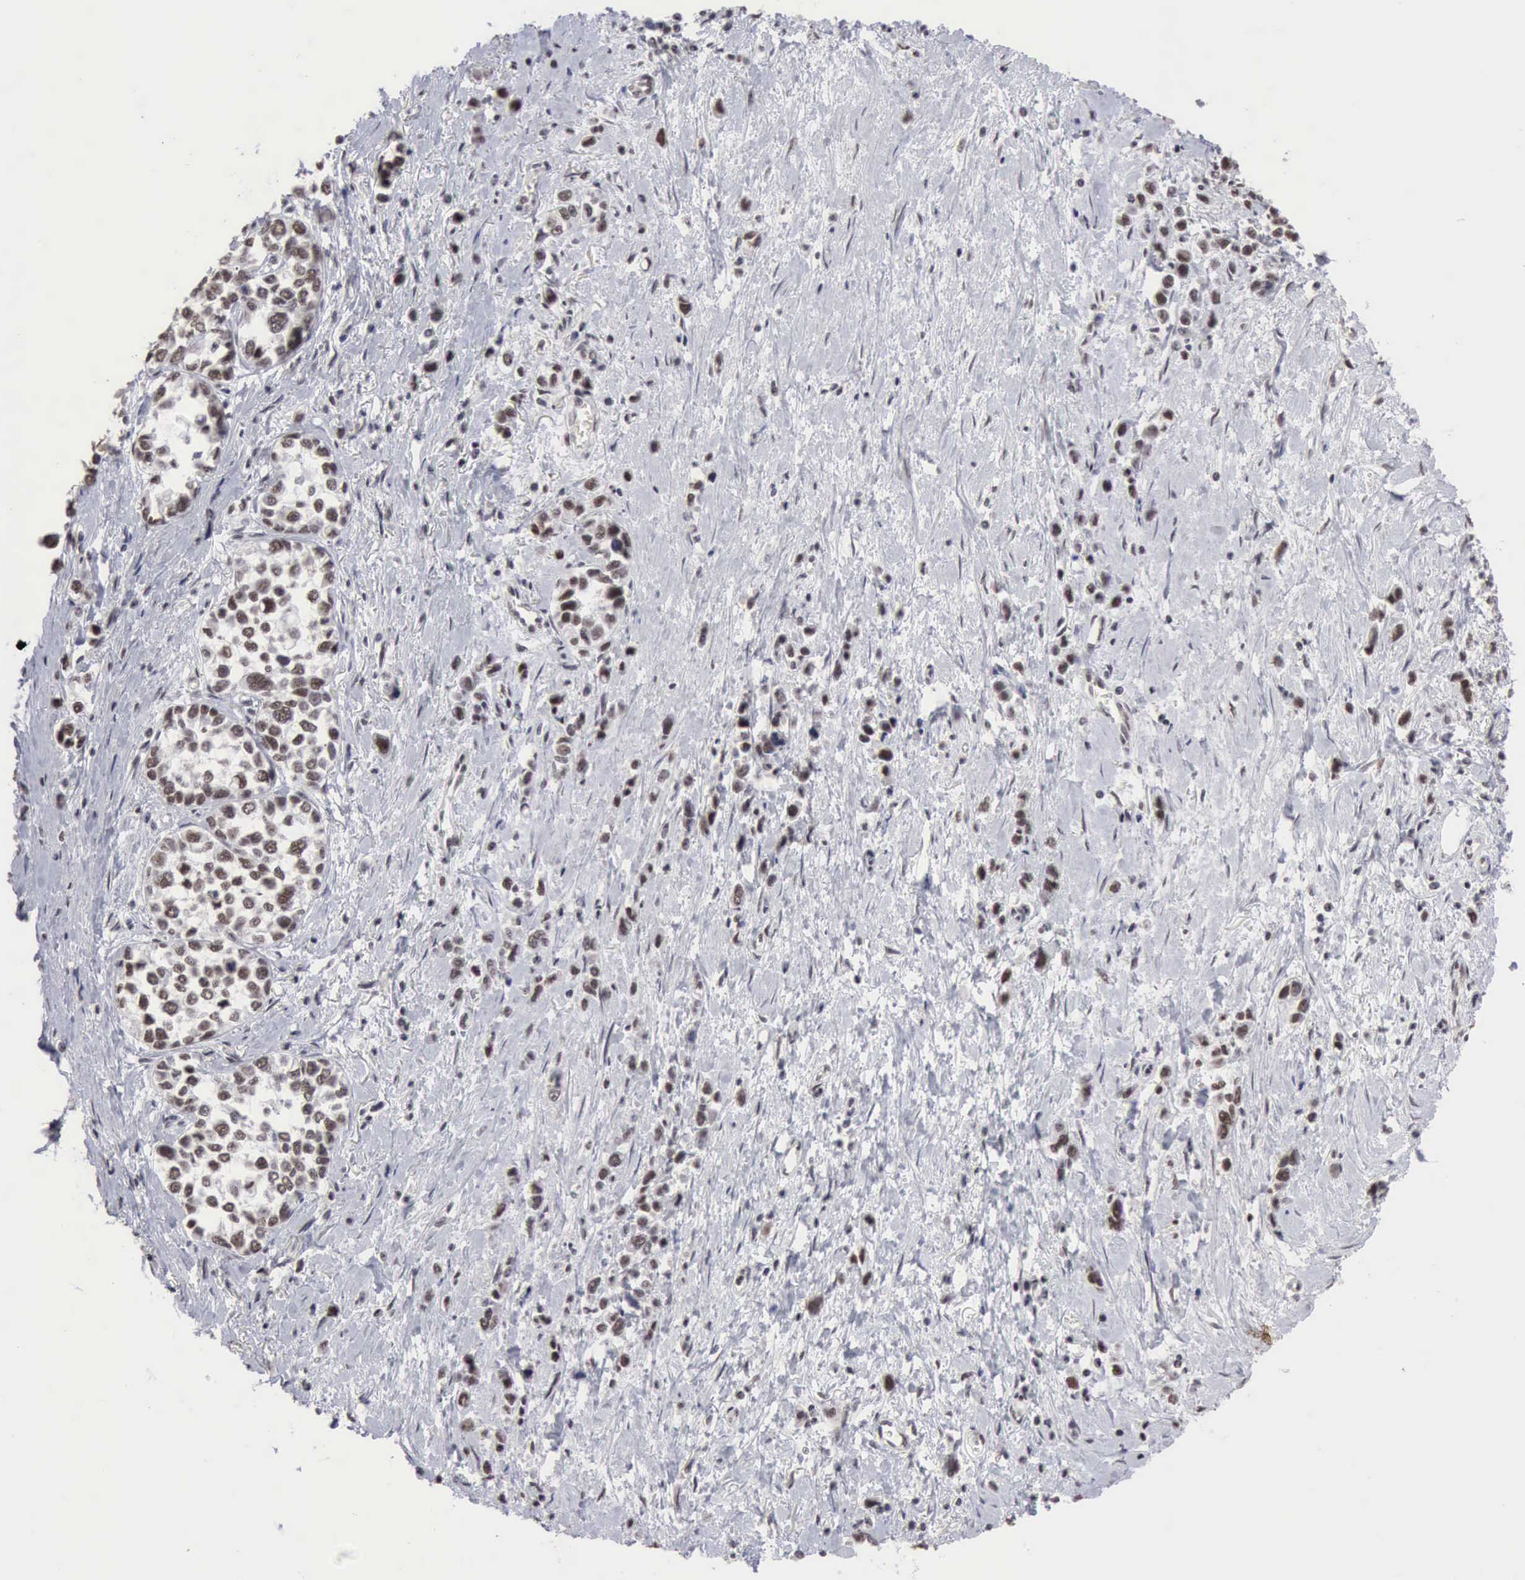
{"staining": {"intensity": "moderate", "quantity": "25%-75%", "location": "nuclear"}, "tissue": "stomach cancer", "cell_type": "Tumor cells", "image_type": "cancer", "snomed": [{"axis": "morphology", "description": "Adenocarcinoma, NOS"}, {"axis": "topography", "description": "Stomach, upper"}], "caption": "There is medium levels of moderate nuclear positivity in tumor cells of stomach adenocarcinoma, as demonstrated by immunohistochemical staining (brown color).", "gene": "TAF1", "patient": {"sex": "male", "age": 76}}